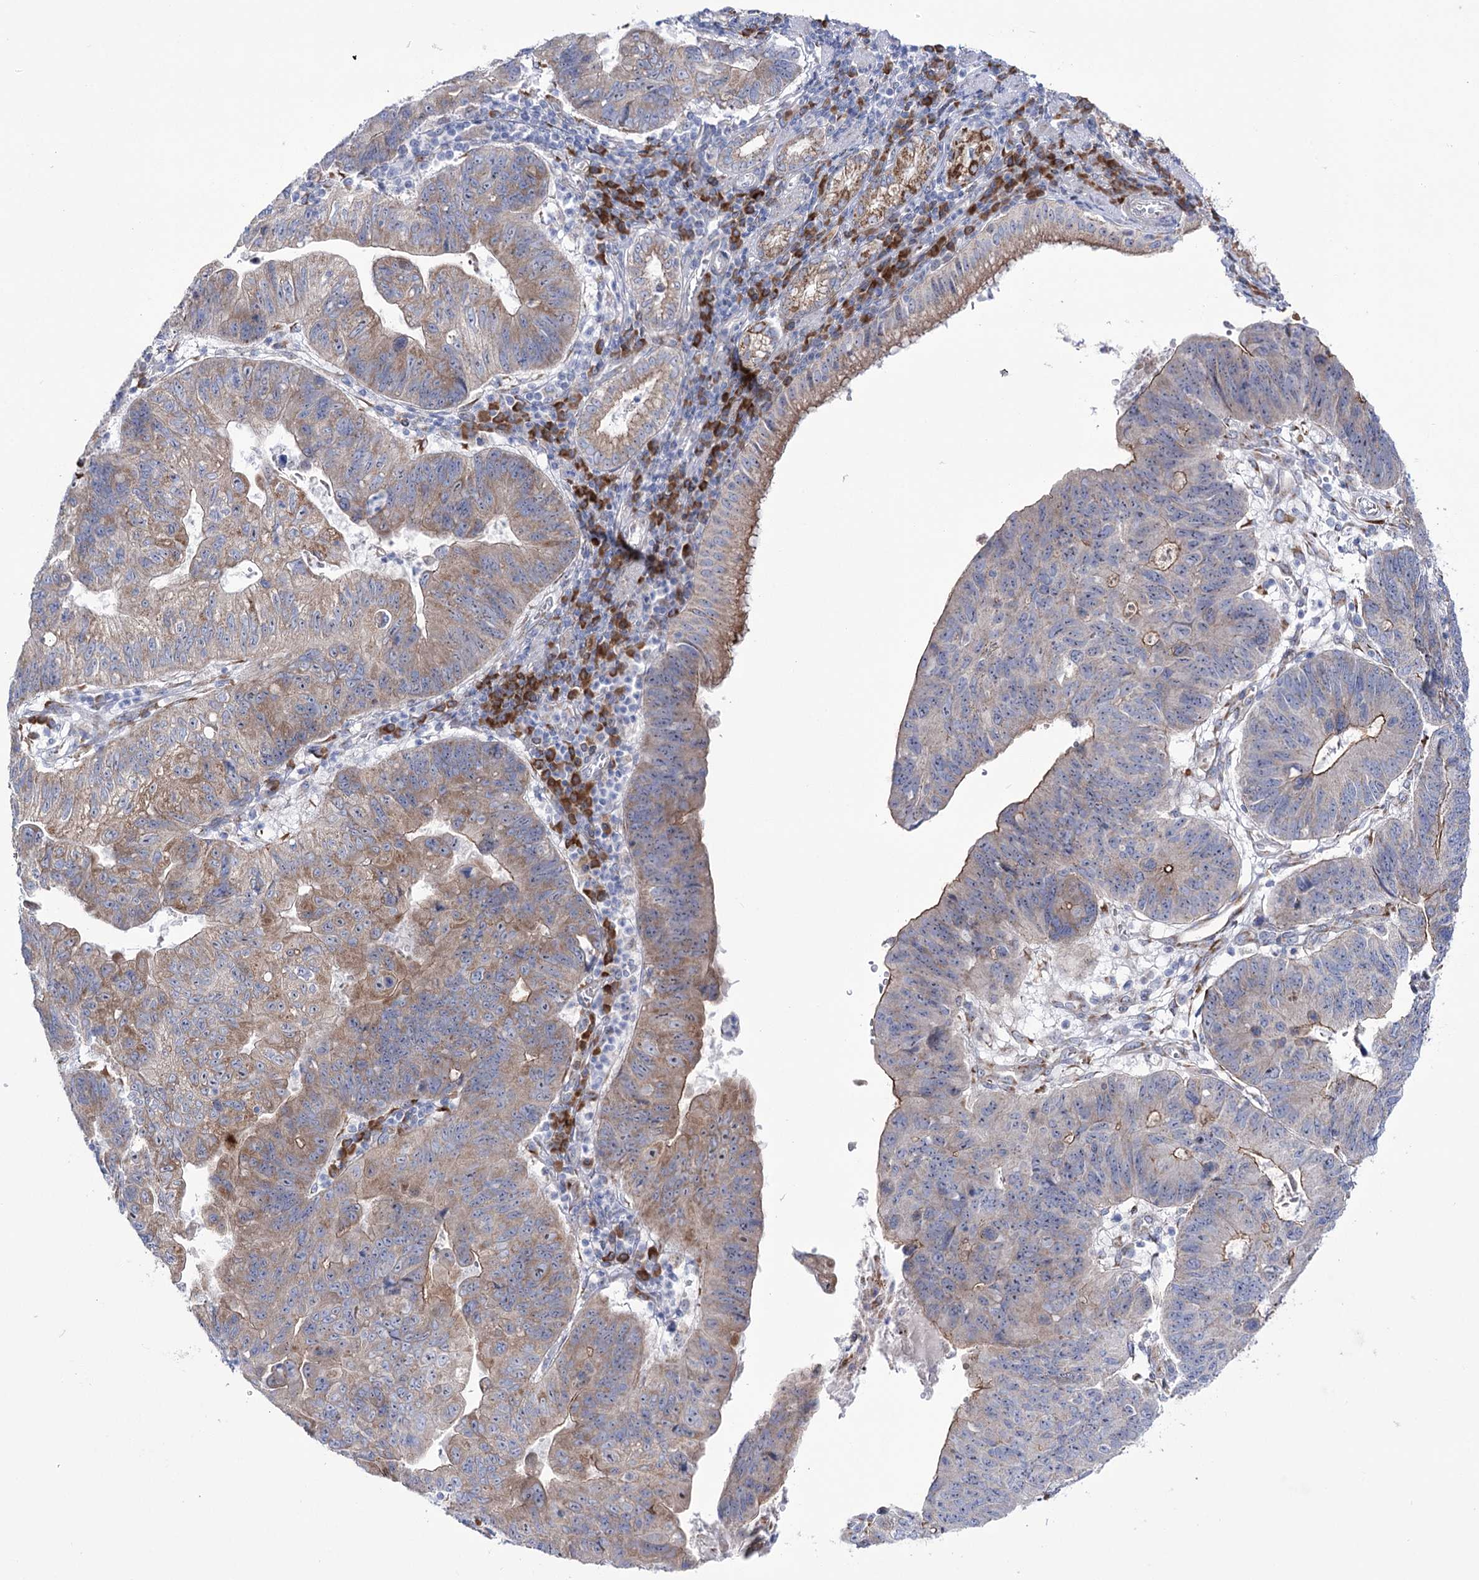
{"staining": {"intensity": "moderate", "quantity": "<25%", "location": "cytoplasmic/membranous"}, "tissue": "stomach cancer", "cell_type": "Tumor cells", "image_type": "cancer", "snomed": [{"axis": "morphology", "description": "Adenocarcinoma, NOS"}, {"axis": "topography", "description": "Stomach"}], "caption": "Immunohistochemical staining of human stomach cancer demonstrates moderate cytoplasmic/membranous protein expression in approximately <25% of tumor cells.", "gene": "METTL5", "patient": {"sex": "male", "age": 59}}